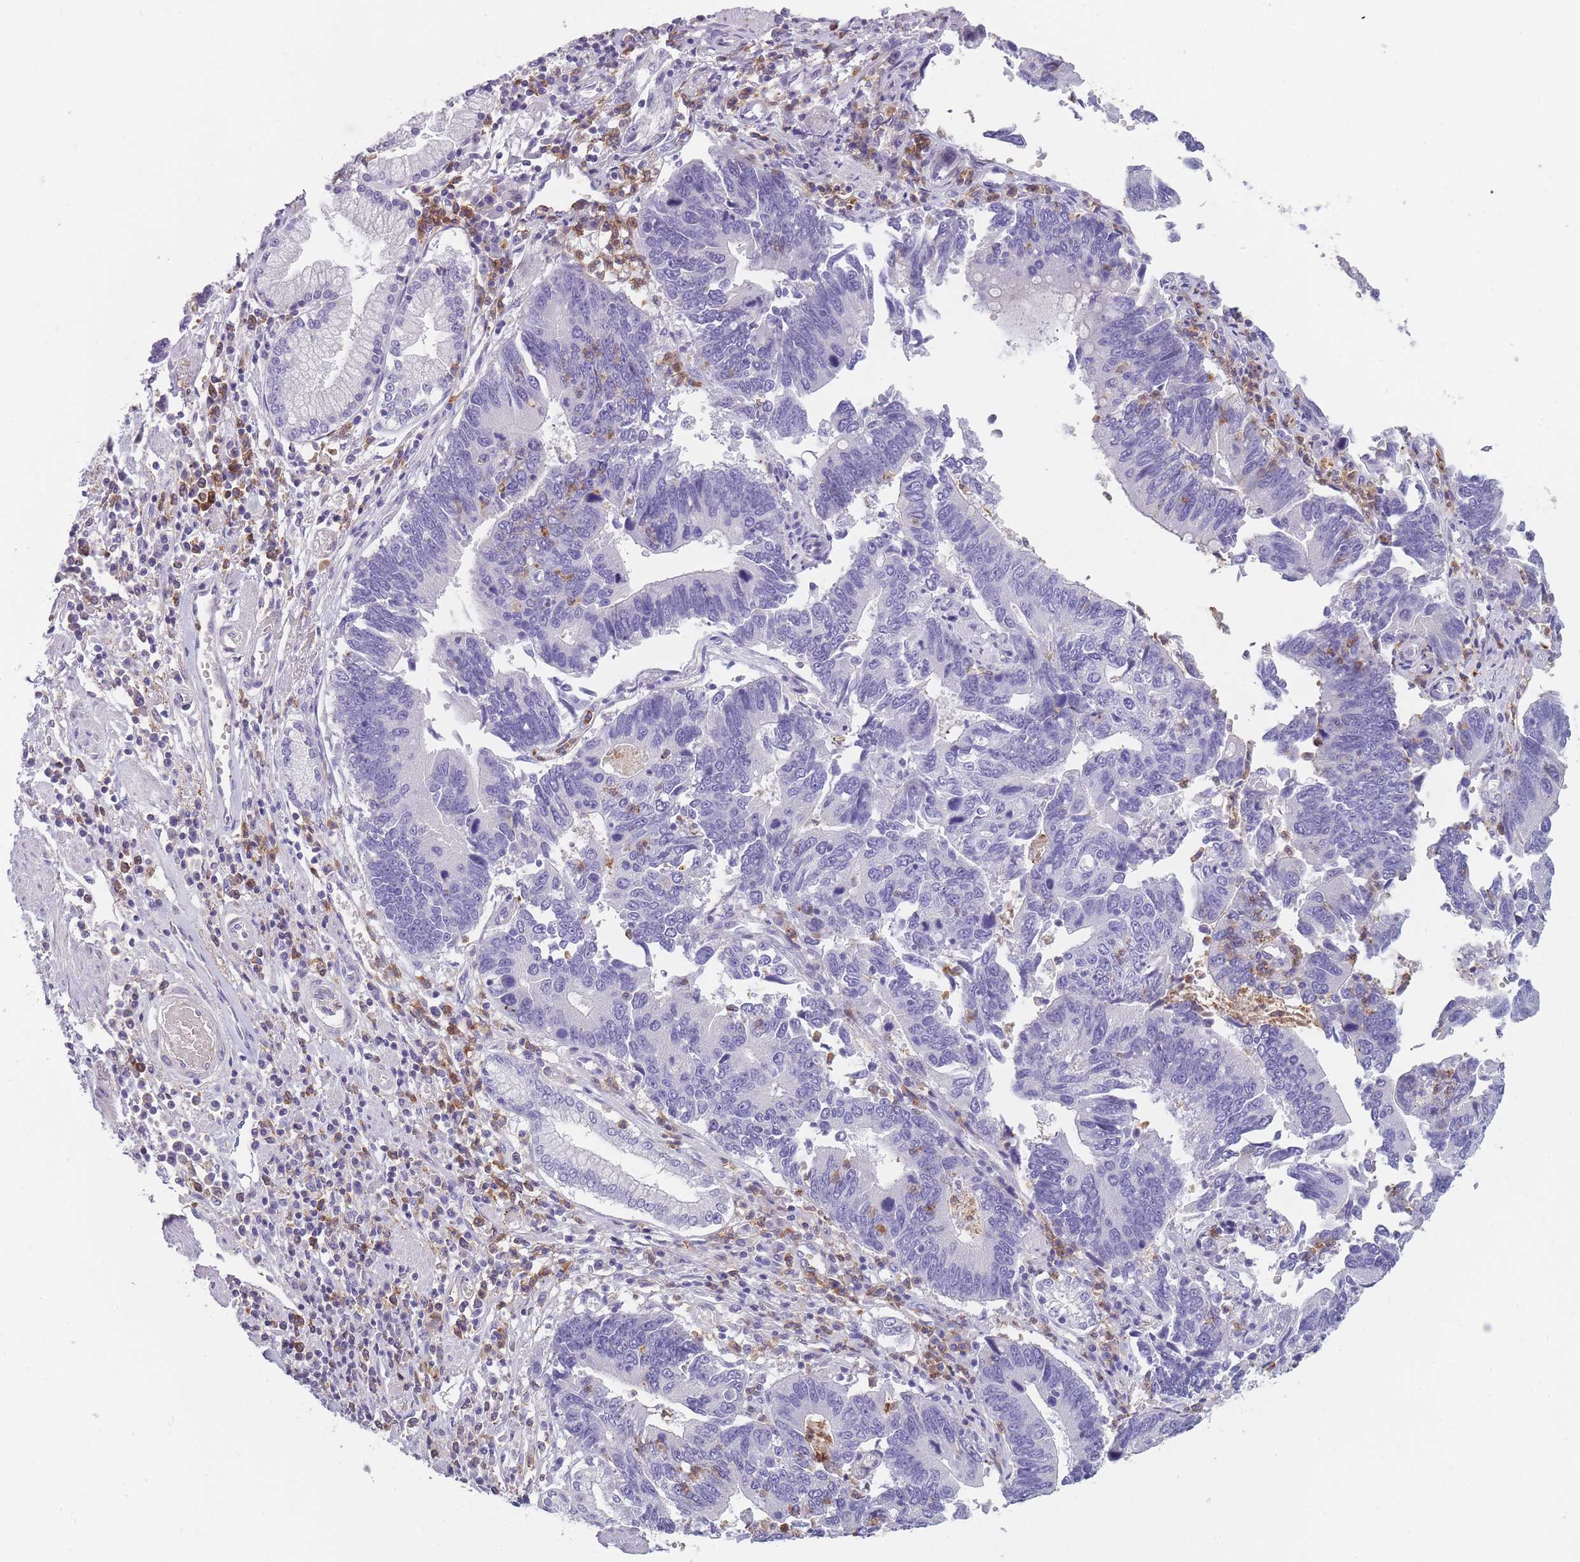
{"staining": {"intensity": "negative", "quantity": "none", "location": "none"}, "tissue": "stomach cancer", "cell_type": "Tumor cells", "image_type": "cancer", "snomed": [{"axis": "morphology", "description": "Adenocarcinoma, NOS"}, {"axis": "topography", "description": "Stomach"}], "caption": "A photomicrograph of human adenocarcinoma (stomach) is negative for staining in tumor cells.", "gene": "CR1L", "patient": {"sex": "male", "age": 59}}